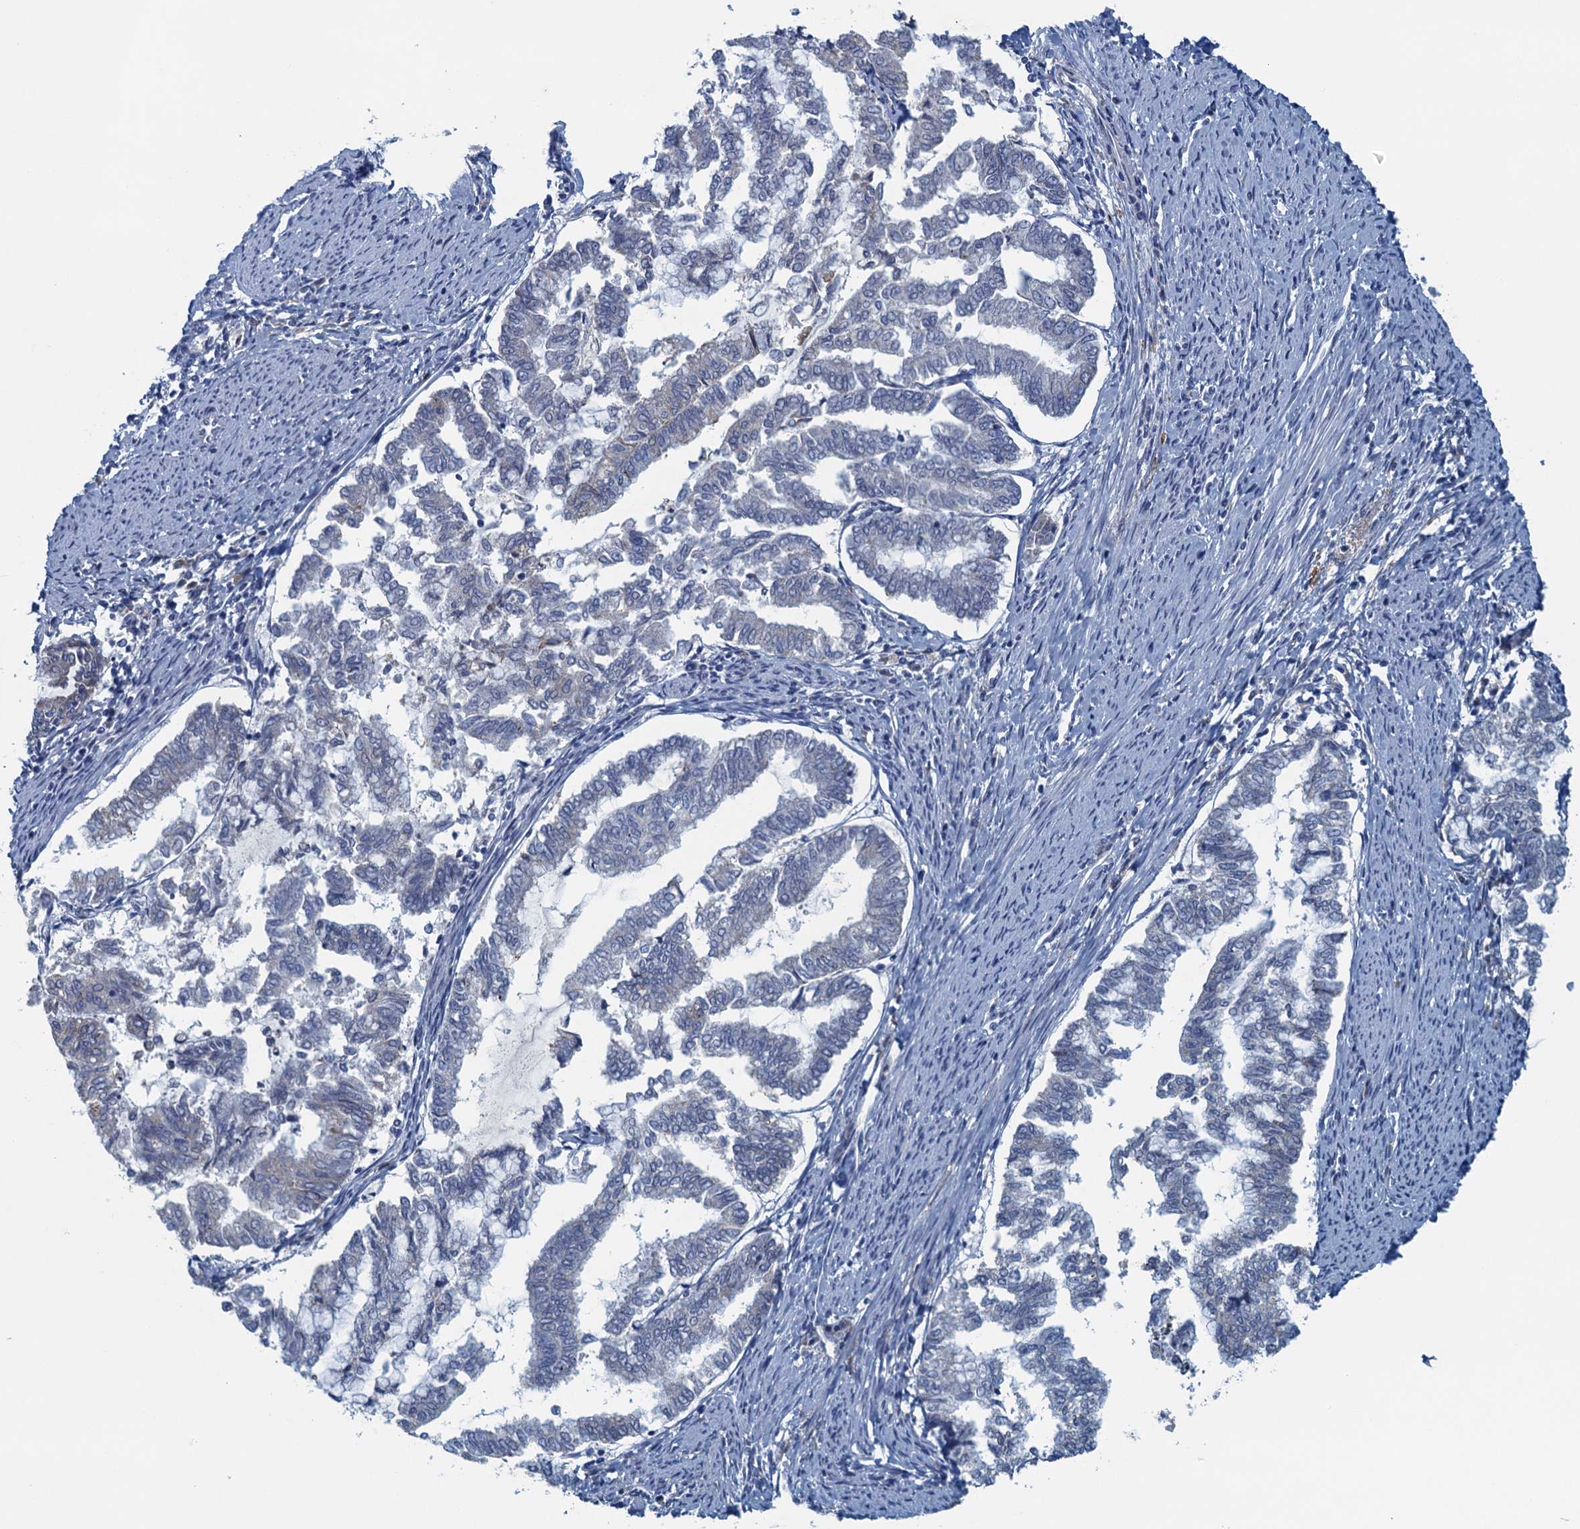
{"staining": {"intensity": "negative", "quantity": "none", "location": "none"}, "tissue": "endometrial cancer", "cell_type": "Tumor cells", "image_type": "cancer", "snomed": [{"axis": "morphology", "description": "Adenocarcinoma, NOS"}, {"axis": "topography", "description": "Endometrium"}], "caption": "The immunohistochemistry photomicrograph has no significant expression in tumor cells of adenocarcinoma (endometrial) tissue.", "gene": "C10orf88", "patient": {"sex": "female", "age": 79}}